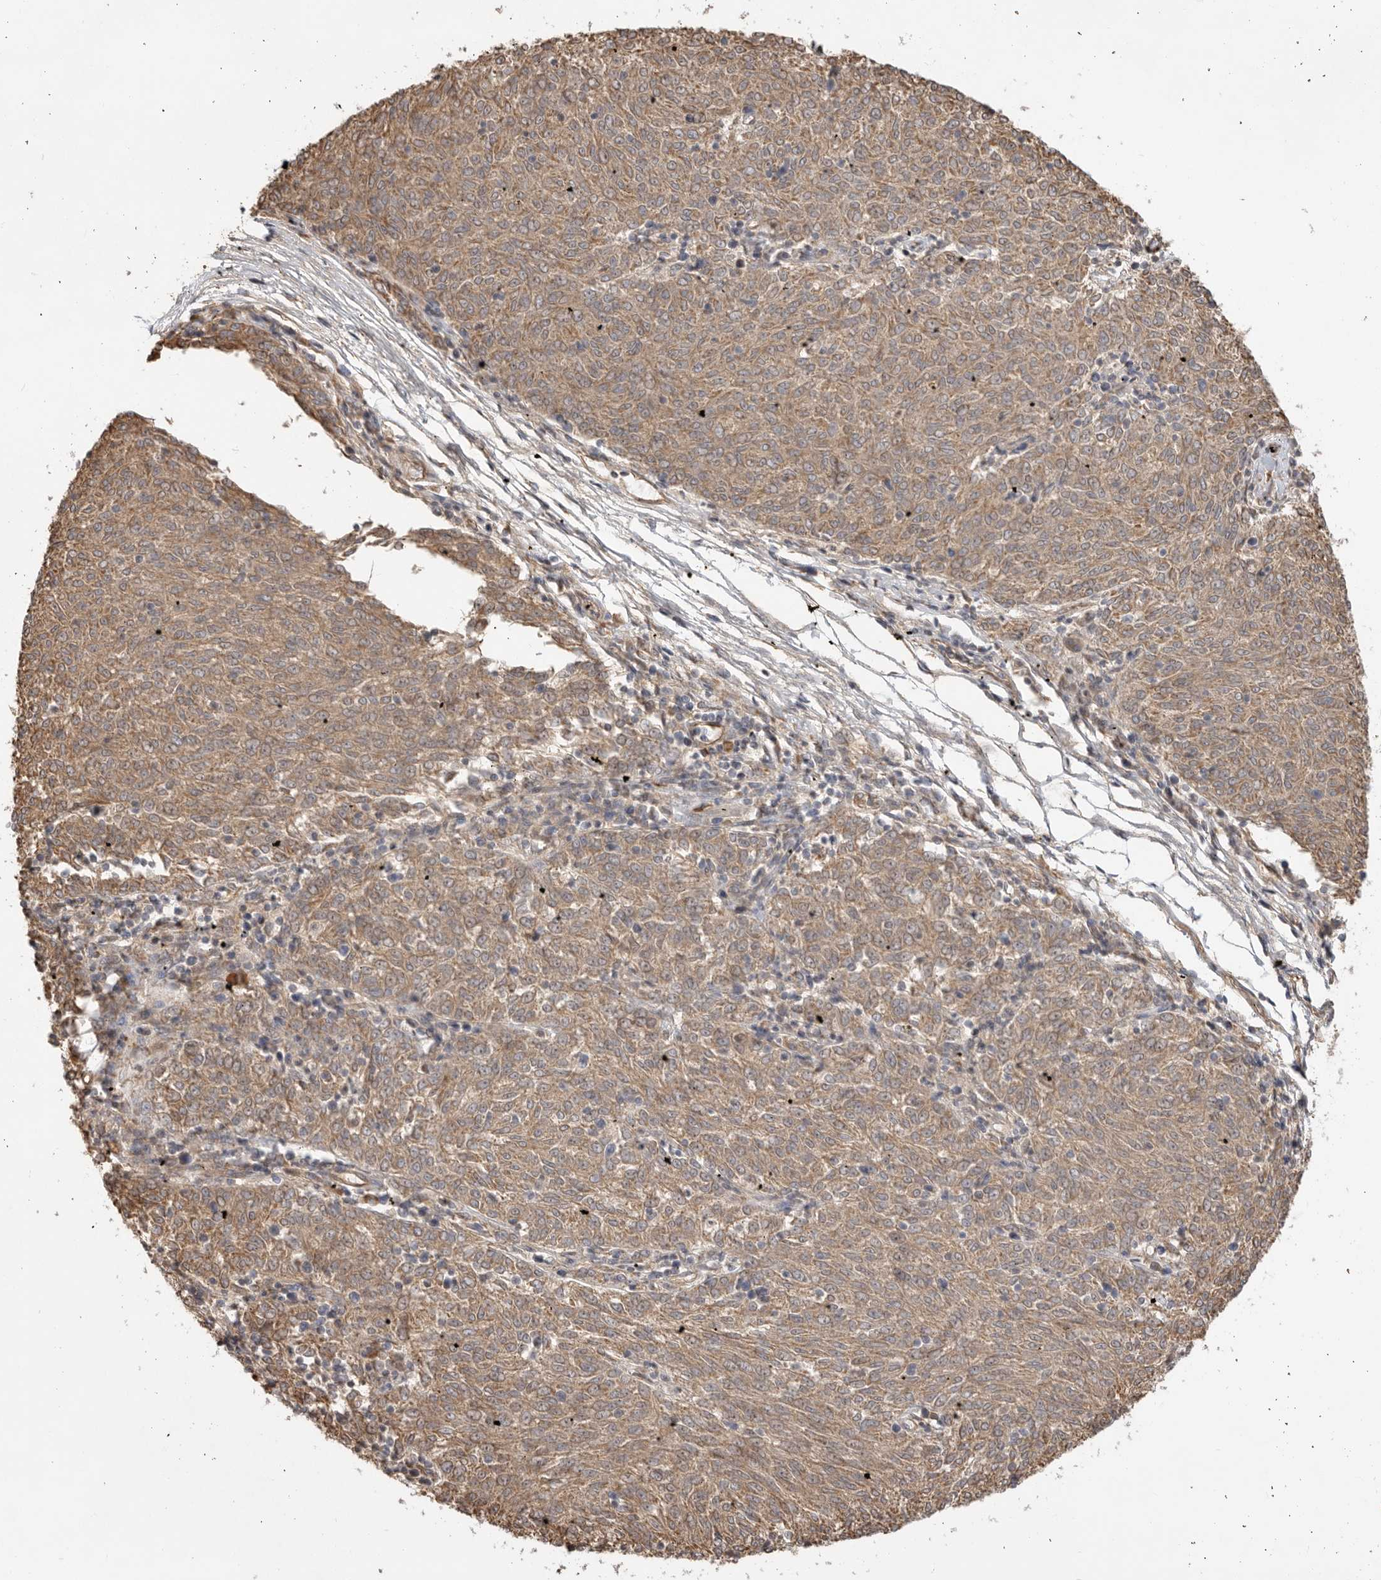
{"staining": {"intensity": "moderate", "quantity": ">75%", "location": "cytoplasmic/membranous"}, "tissue": "melanoma", "cell_type": "Tumor cells", "image_type": "cancer", "snomed": [{"axis": "morphology", "description": "Malignant melanoma, NOS"}, {"axis": "topography", "description": "Skin"}], "caption": "Immunohistochemical staining of human melanoma shows medium levels of moderate cytoplasmic/membranous protein expression in about >75% of tumor cells.", "gene": "DPH7", "patient": {"sex": "female", "age": 72}}